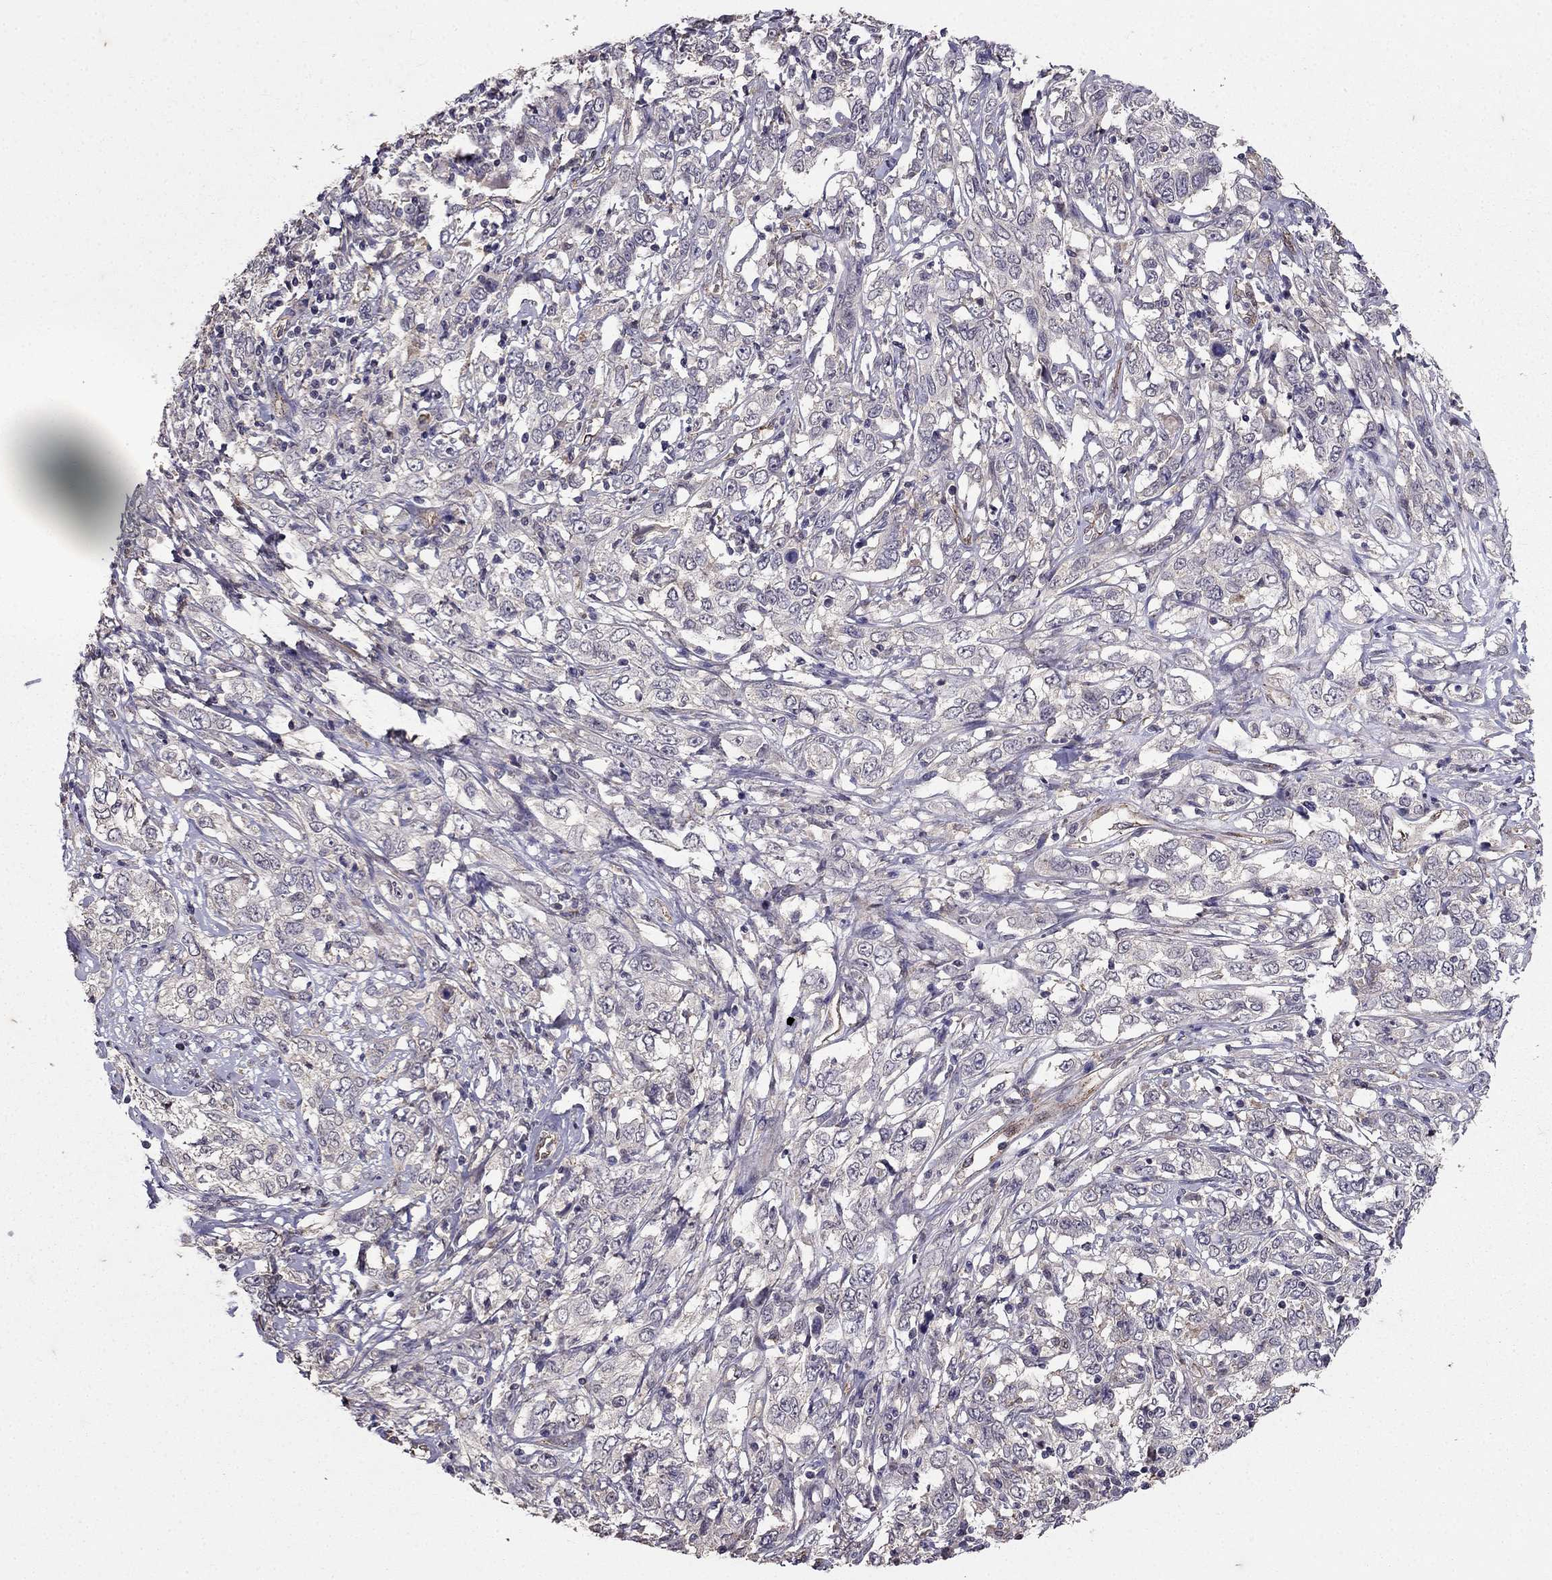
{"staining": {"intensity": "negative", "quantity": "none", "location": "none"}, "tissue": "cervical cancer", "cell_type": "Tumor cells", "image_type": "cancer", "snomed": [{"axis": "morphology", "description": "Adenocarcinoma, NOS"}, {"axis": "topography", "description": "Cervix"}], "caption": "Cervical cancer (adenocarcinoma) stained for a protein using IHC reveals no staining tumor cells.", "gene": "RASIP1", "patient": {"sex": "female", "age": 40}}